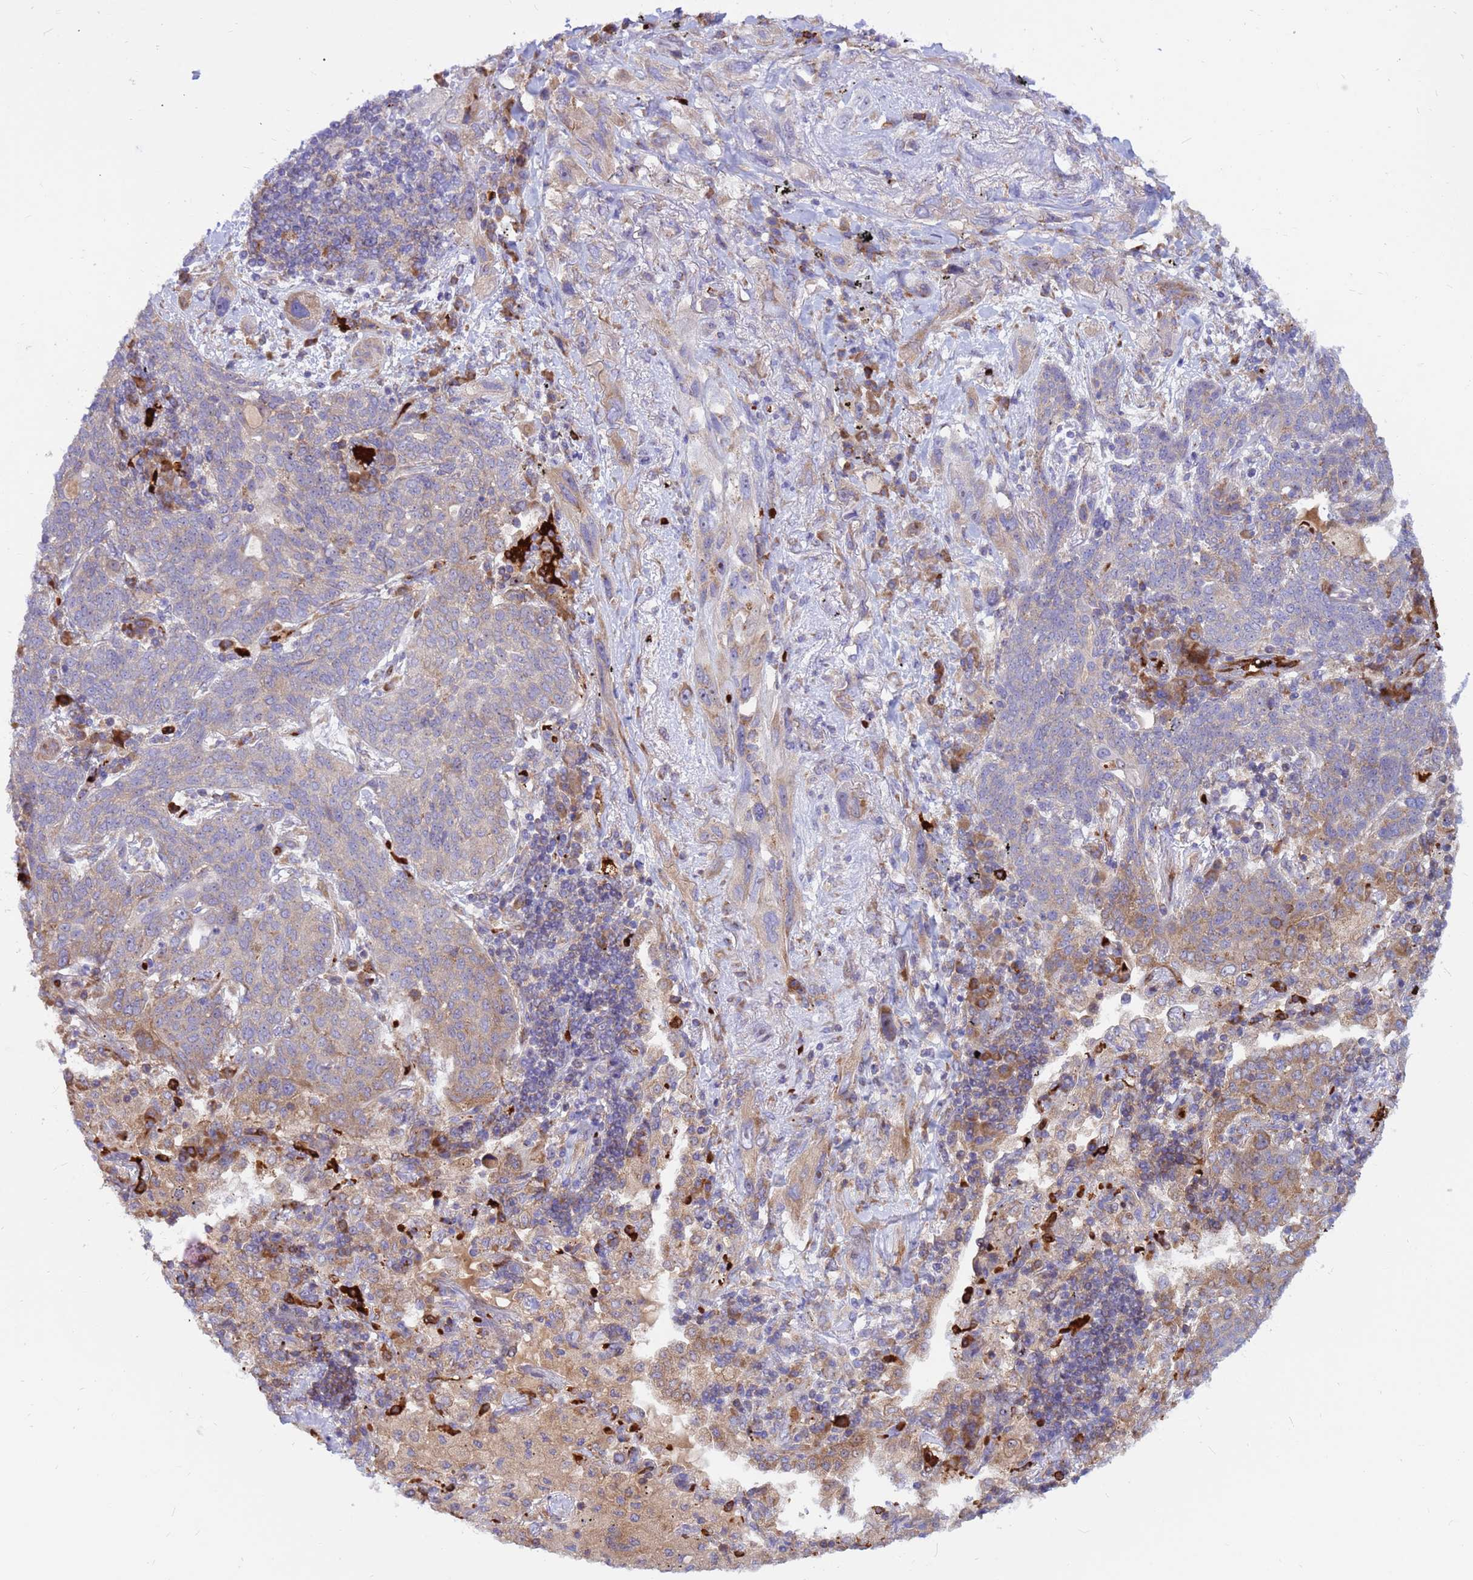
{"staining": {"intensity": "weak", "quantity": "<25%", "location": "cytoplasmic/membranous"}, "tissue": "lung cancer", "cell_type": "Tumor cells", "image_type": "cancer", "snomed": [{"axis": "morphology", "description": "Squamous cell carcinoma, NOS"}, {"axis": "topography", "description": "Lung"}], "caption": "IHC micrograph of neoplastic tissue: squamous cell carcinoma (lung) stained with DAB reveals no significant protein positivity in tumor cells.", "gene": "ZNF669", "patient": {"sex": "female", "age": 70}}